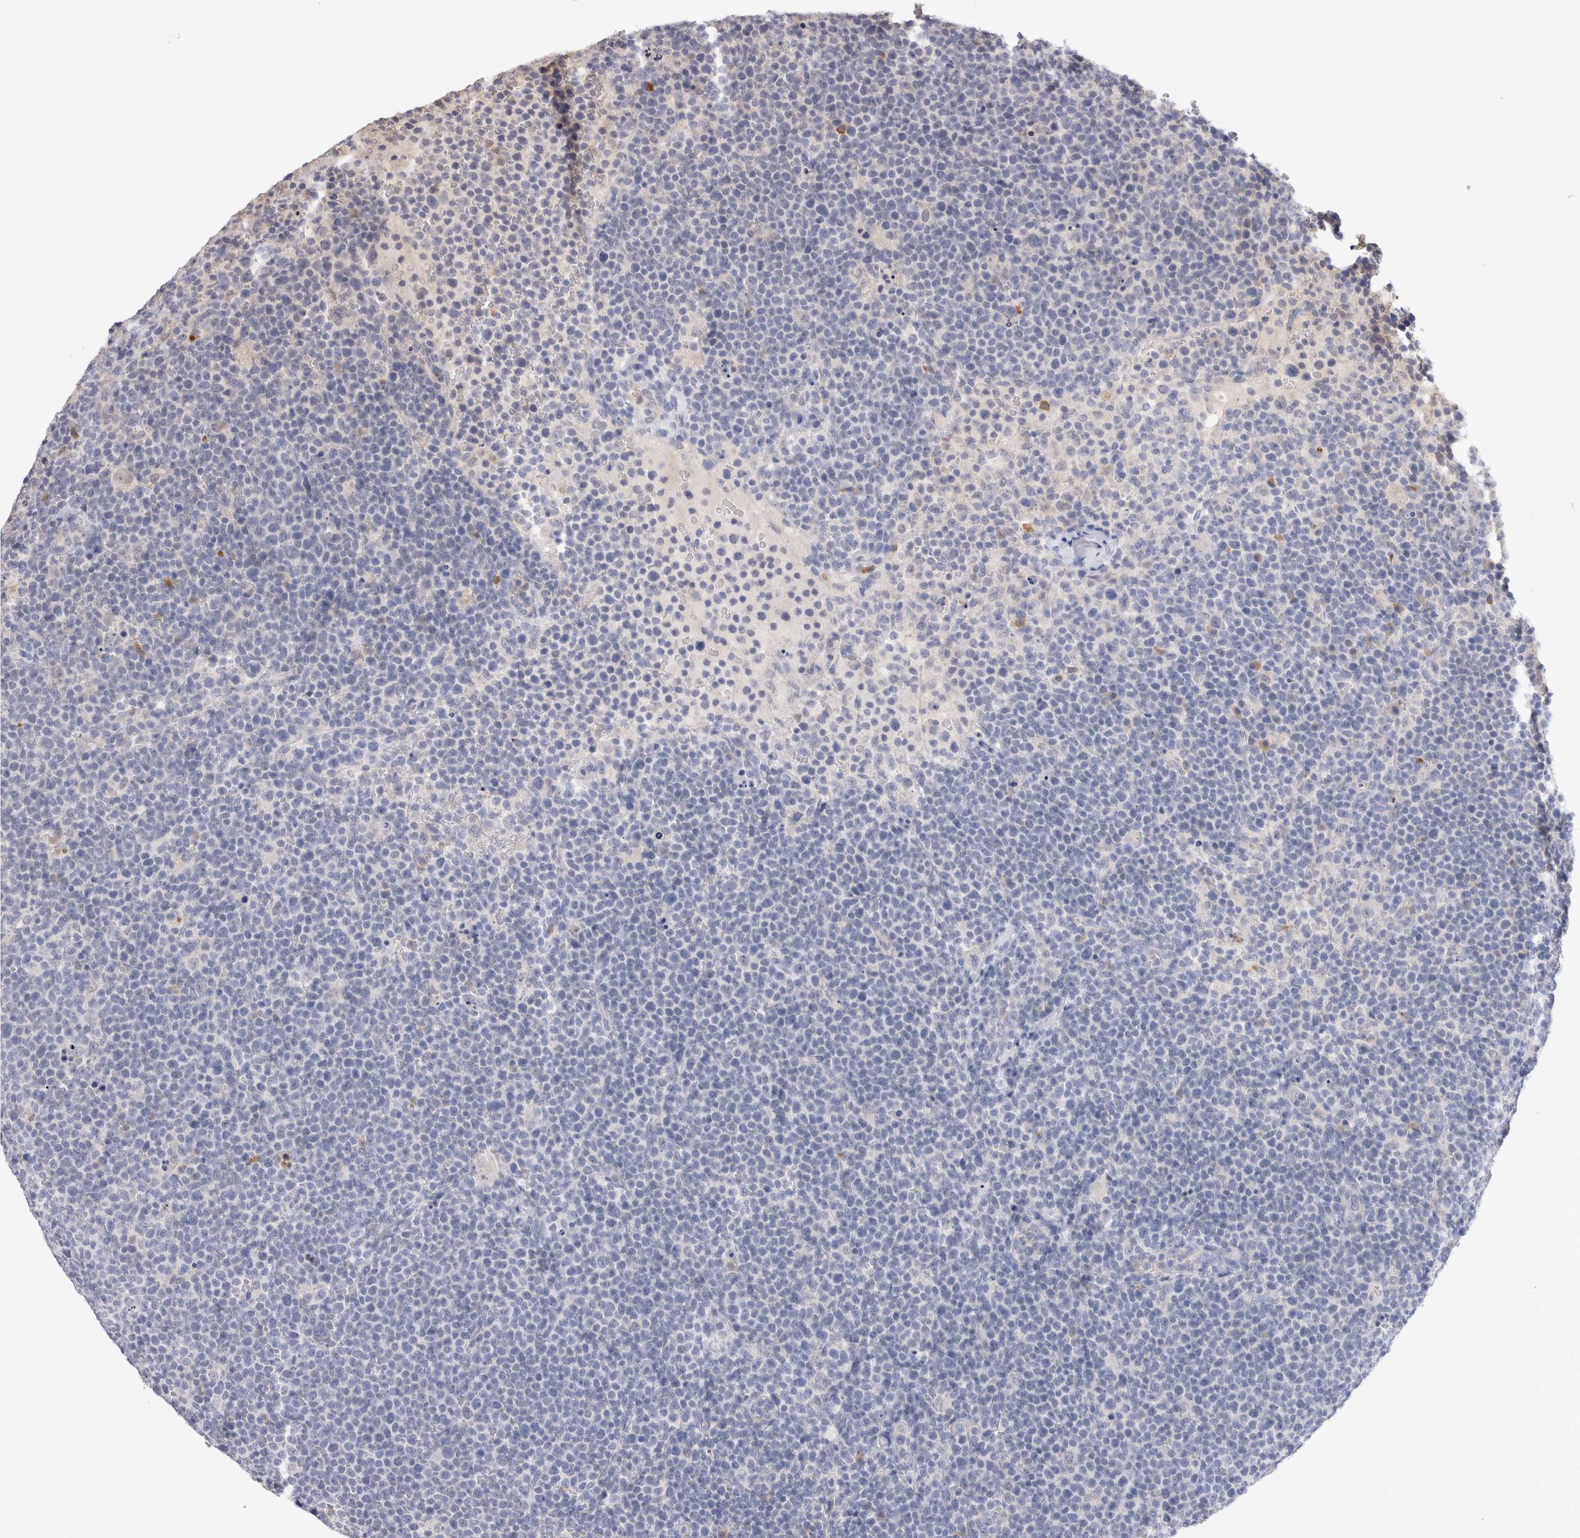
{"staining": {"intensity": "negative", "quantity": "none", "location": "none"}, "tissue": "lymphoma", "cell_type": "Tumor cells", "image_type": "cancer", "snomed": [{"axis": "morphology", "description": "Malignant lymphoma, non-Hodgkin's type, High grade"}, {"axis": "topography", "description": "Lymph node"}], "caption": "There is no significant staining in tumor cells of lymphoma. (DAB (3,3'-diaminobenzidine) immunohistochemistry with hematoxylin counter stain).", "gene": "VSIG4", "patient": {"sex": "male", "age": 61}}